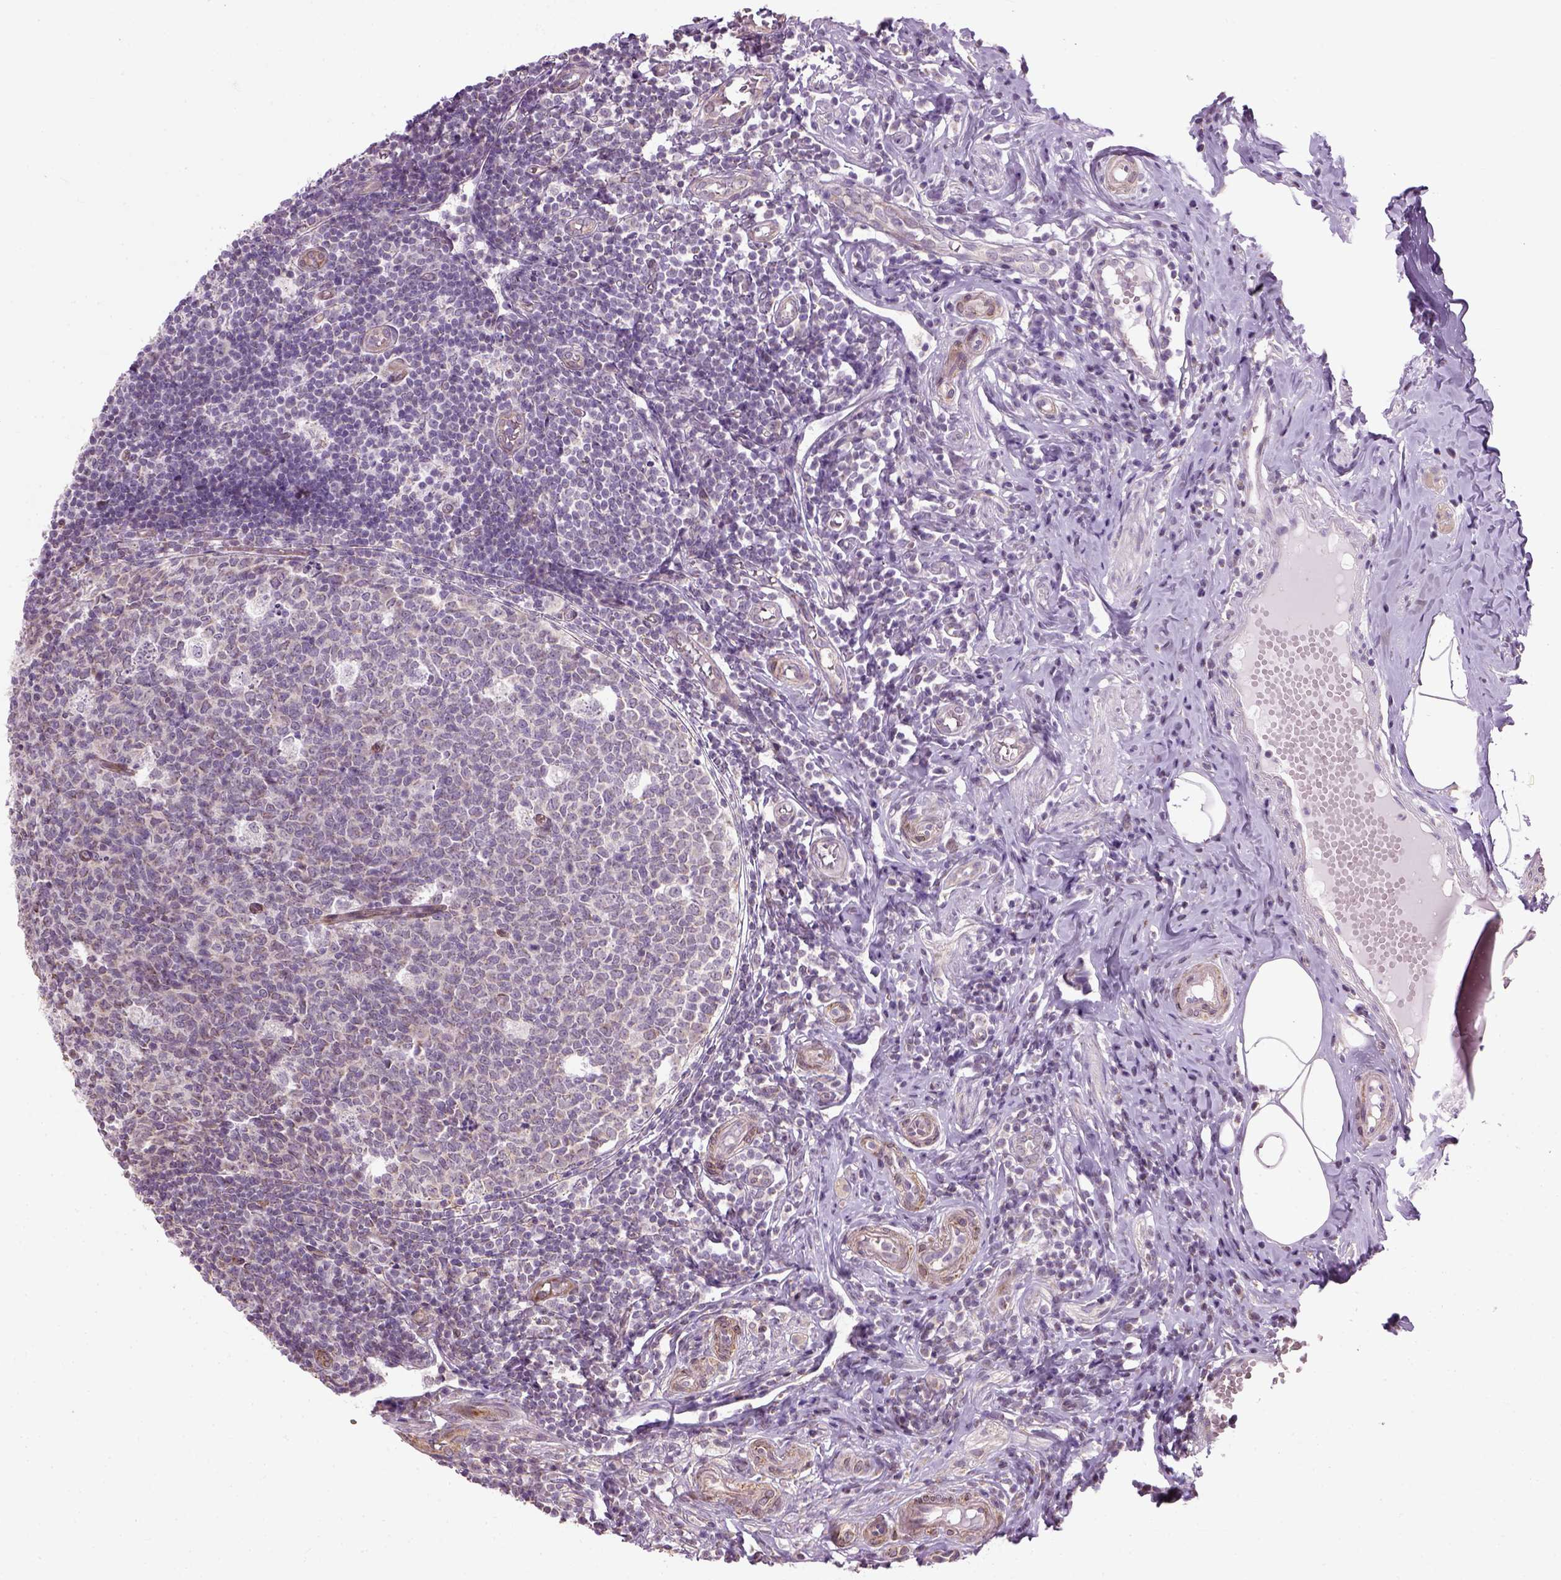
{"staining": {"intensity": "weak", "quantity": ">75%", "location": "cytoplasmic/membranous"}, "tissue": "appendix", "cell_type": "Glandular cells", "image_type": "normal", "snomed": [{"axis": "morphology", "description": "Normal tissue, NOS"}, {"axis": "topography", "description": "Appendix"}], "caption": "Protein staining of benign appendix demonstrates weak cytoplasmic/membranous positivity in about >75% of glandular cells. (brown staining indicates protein expression, while blue staining denotes nuclei).", "gene": "XK", "patient": {"sex": "male", "age": 18}}